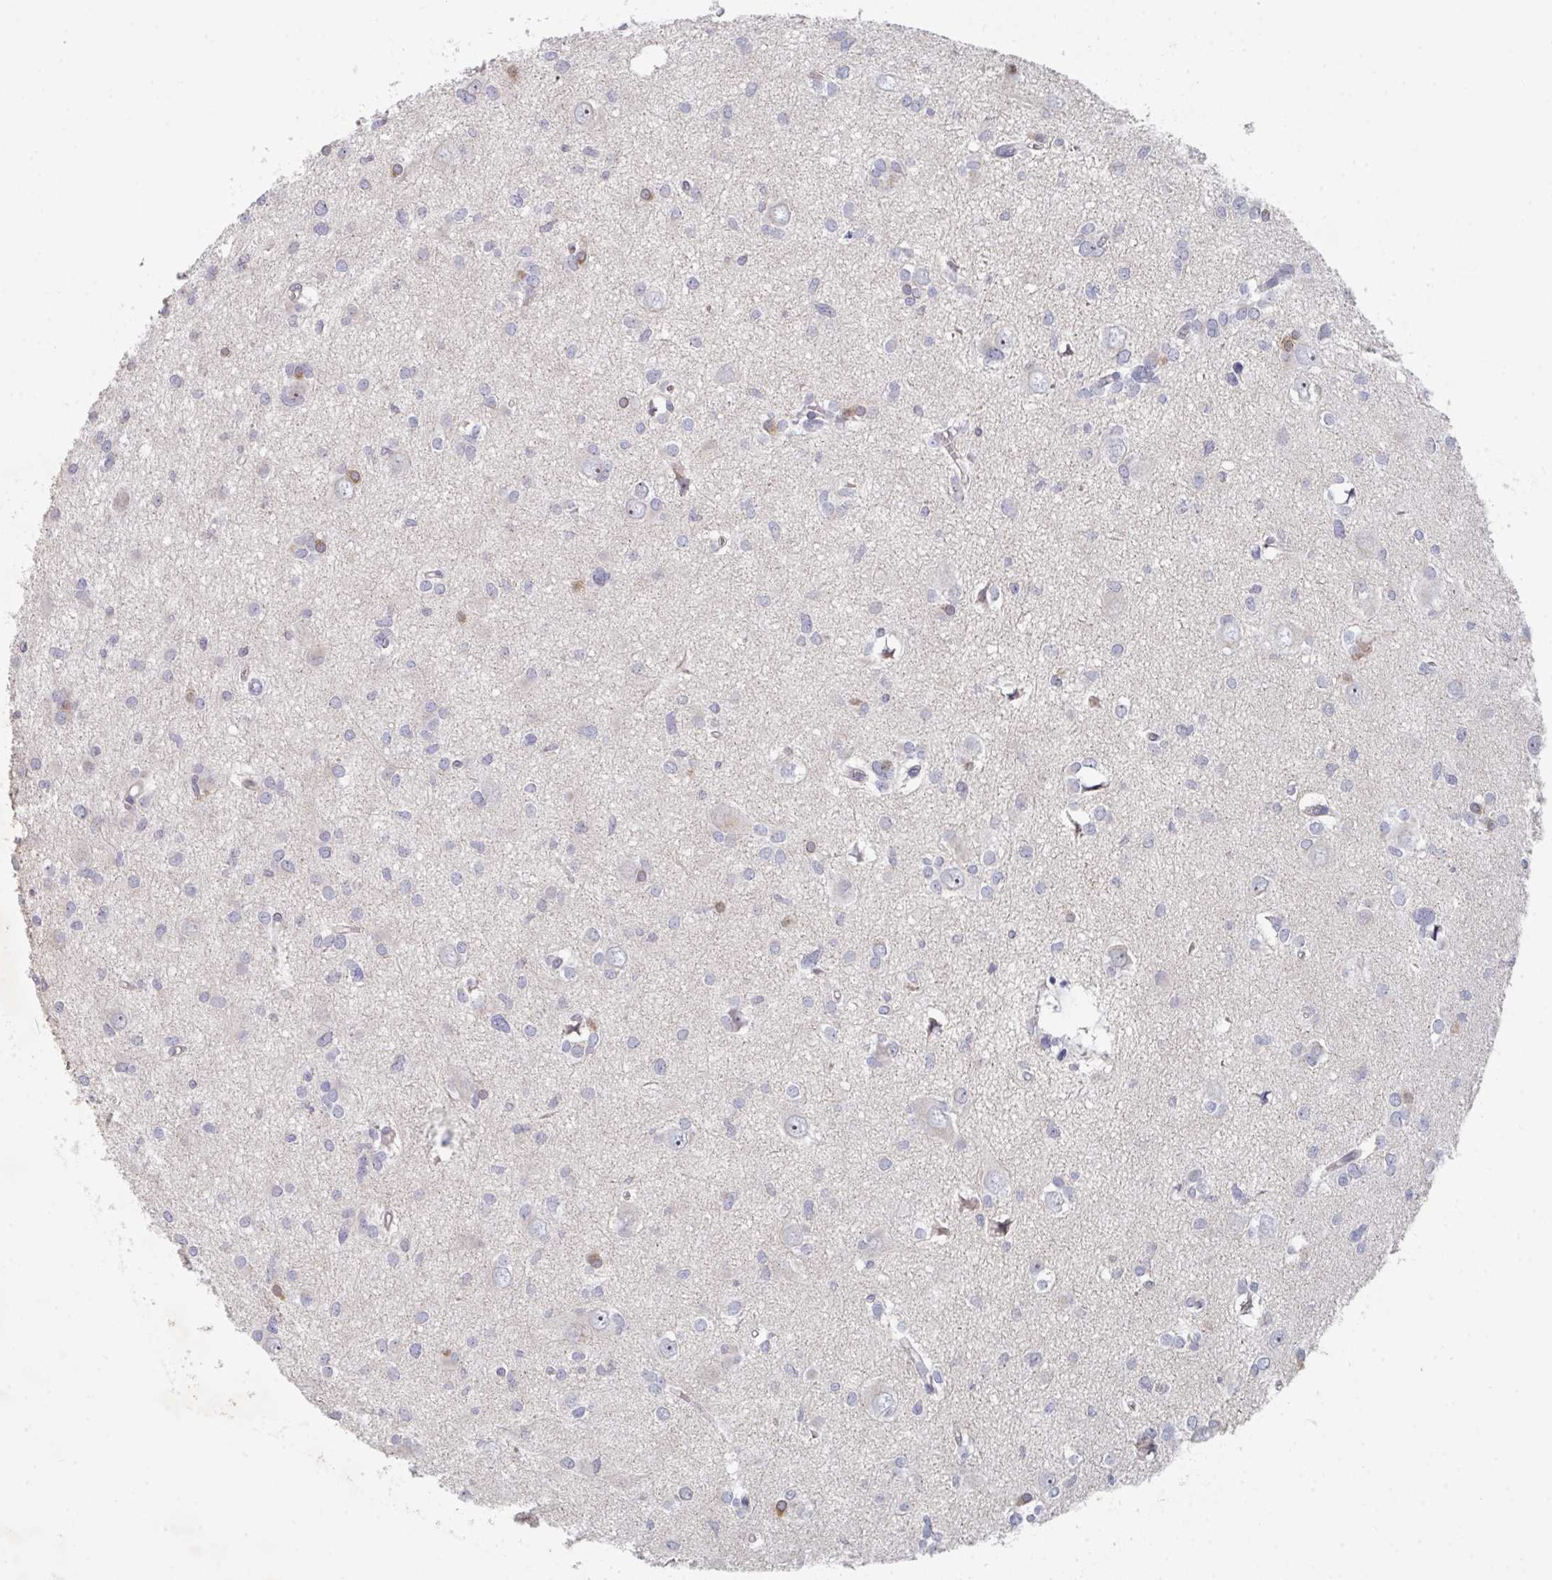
{"staining": {"intensity": "negative", "quantity": "none", "location": "none"}, "tissue": "glioma", "cell_type": "Tumor cells", "image_type": "cancer", "snomed": [{"axis": "morphology", "description": "Glioma, malignant, High grade"}, {"axis": "topography", "description": "Brain"}], "caption": "The image exhibits no staining of tumor cells in glioma. (Stains: DAB (3,3'-diaminobenzidine) IHC with hematoxylin counter stain, Microscopy: brightfield microscopy at high magnification).", "gene": "ELOVL1", "patient": {"sex": "male", "age": 23}}